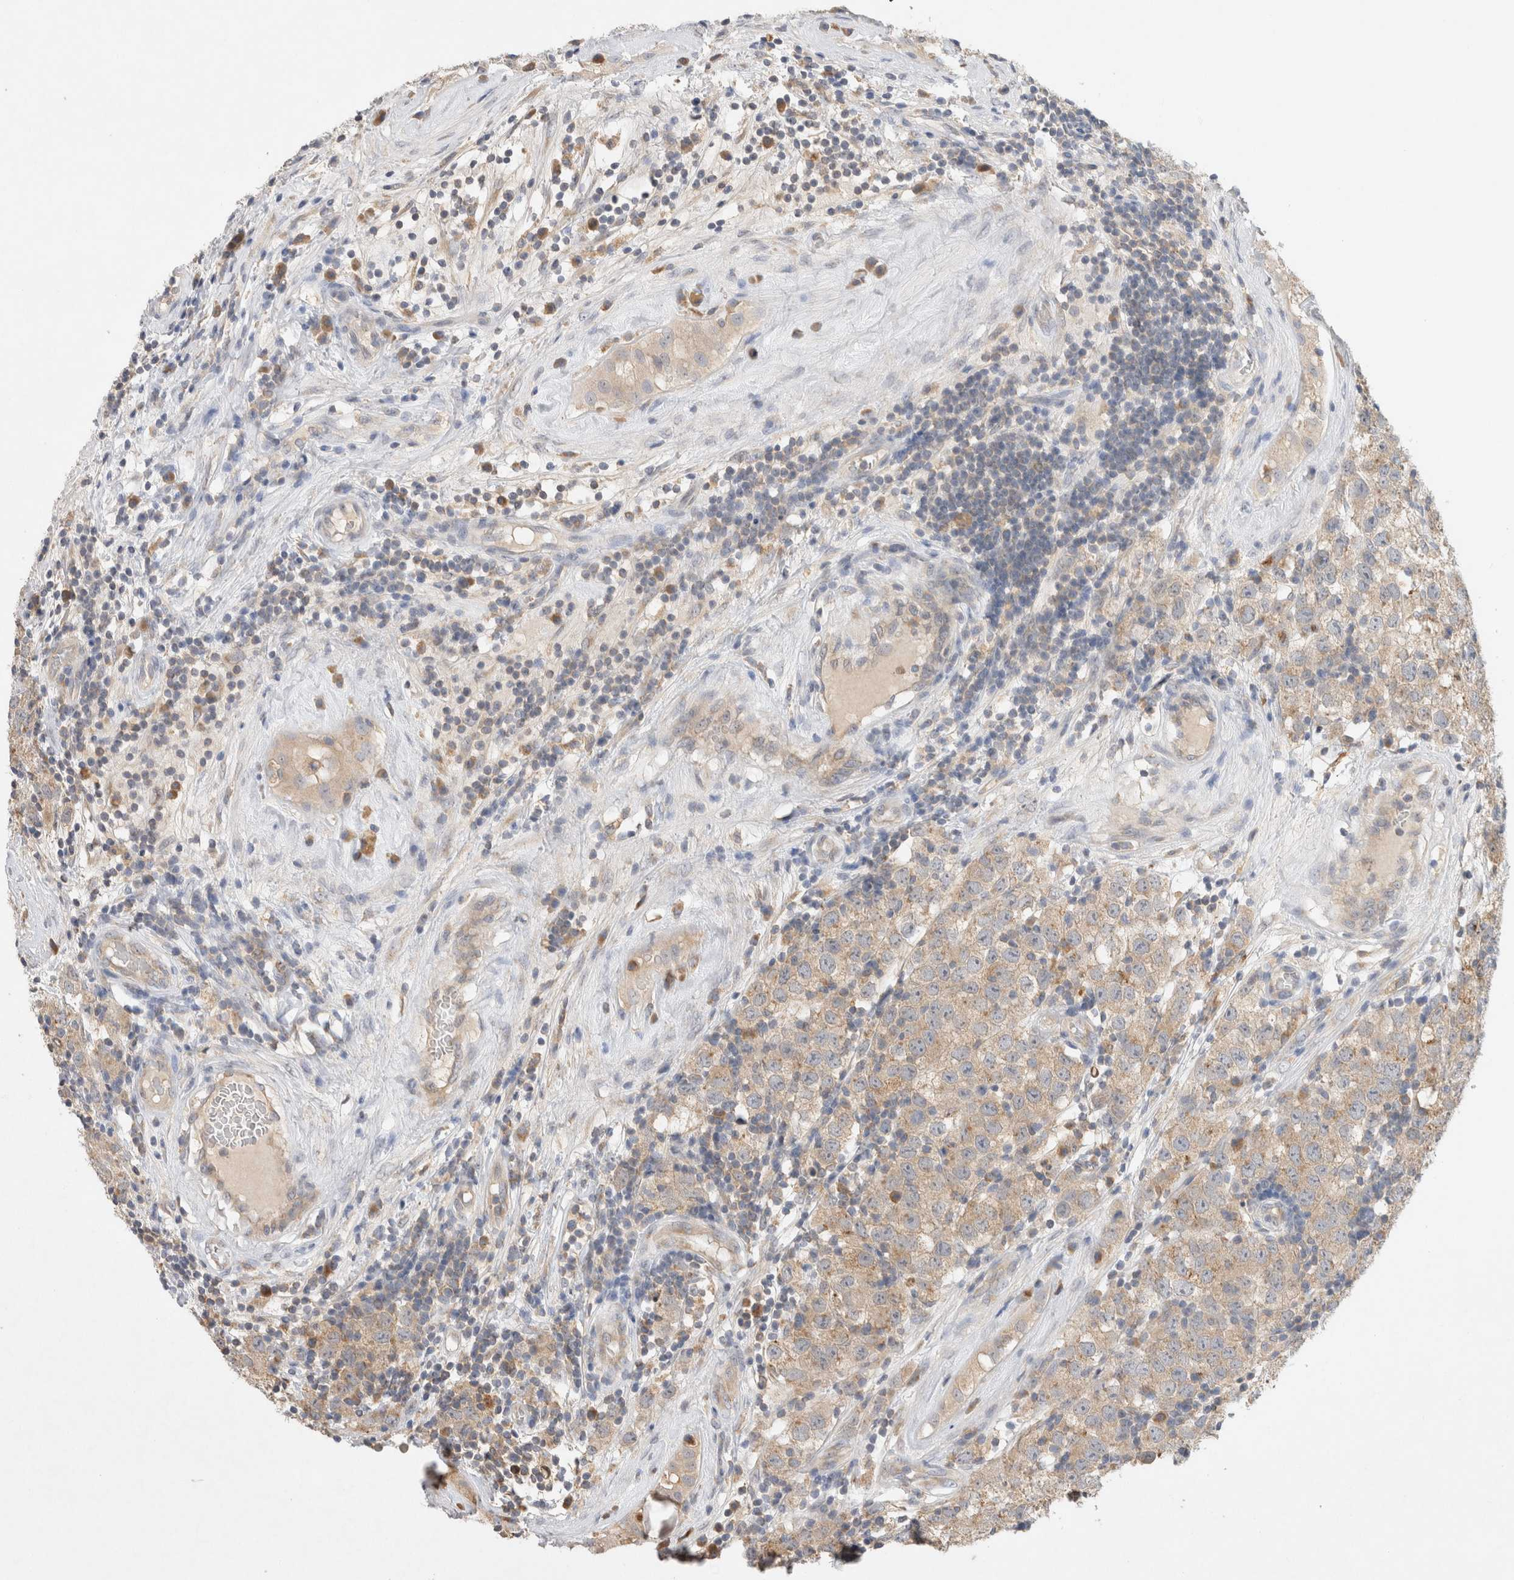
{"staining": {"intensity": "weak", "quantity": ">75%", "location": "cytoplasmic/membranous"}, "tissue": "testis cancer", "cell_type": "Tumor cells", "image_type": "cancer", "snomed": [{"axis": "morphology", "description": "Seminoma, NOS"}, {"axis": "morphology", "description": "Carcinoma, Embryonal, NOS"}, {"axis": "topography", "description": "Testis"}], "caption": "The image displays staining of testis cancer (embryonal carcinoma), revealing weak cytoplasmic/membranous protein expression (brown color) within tumor cells.", "gene": "GAS1", "patient": {"sex": "male", "age": 28}}